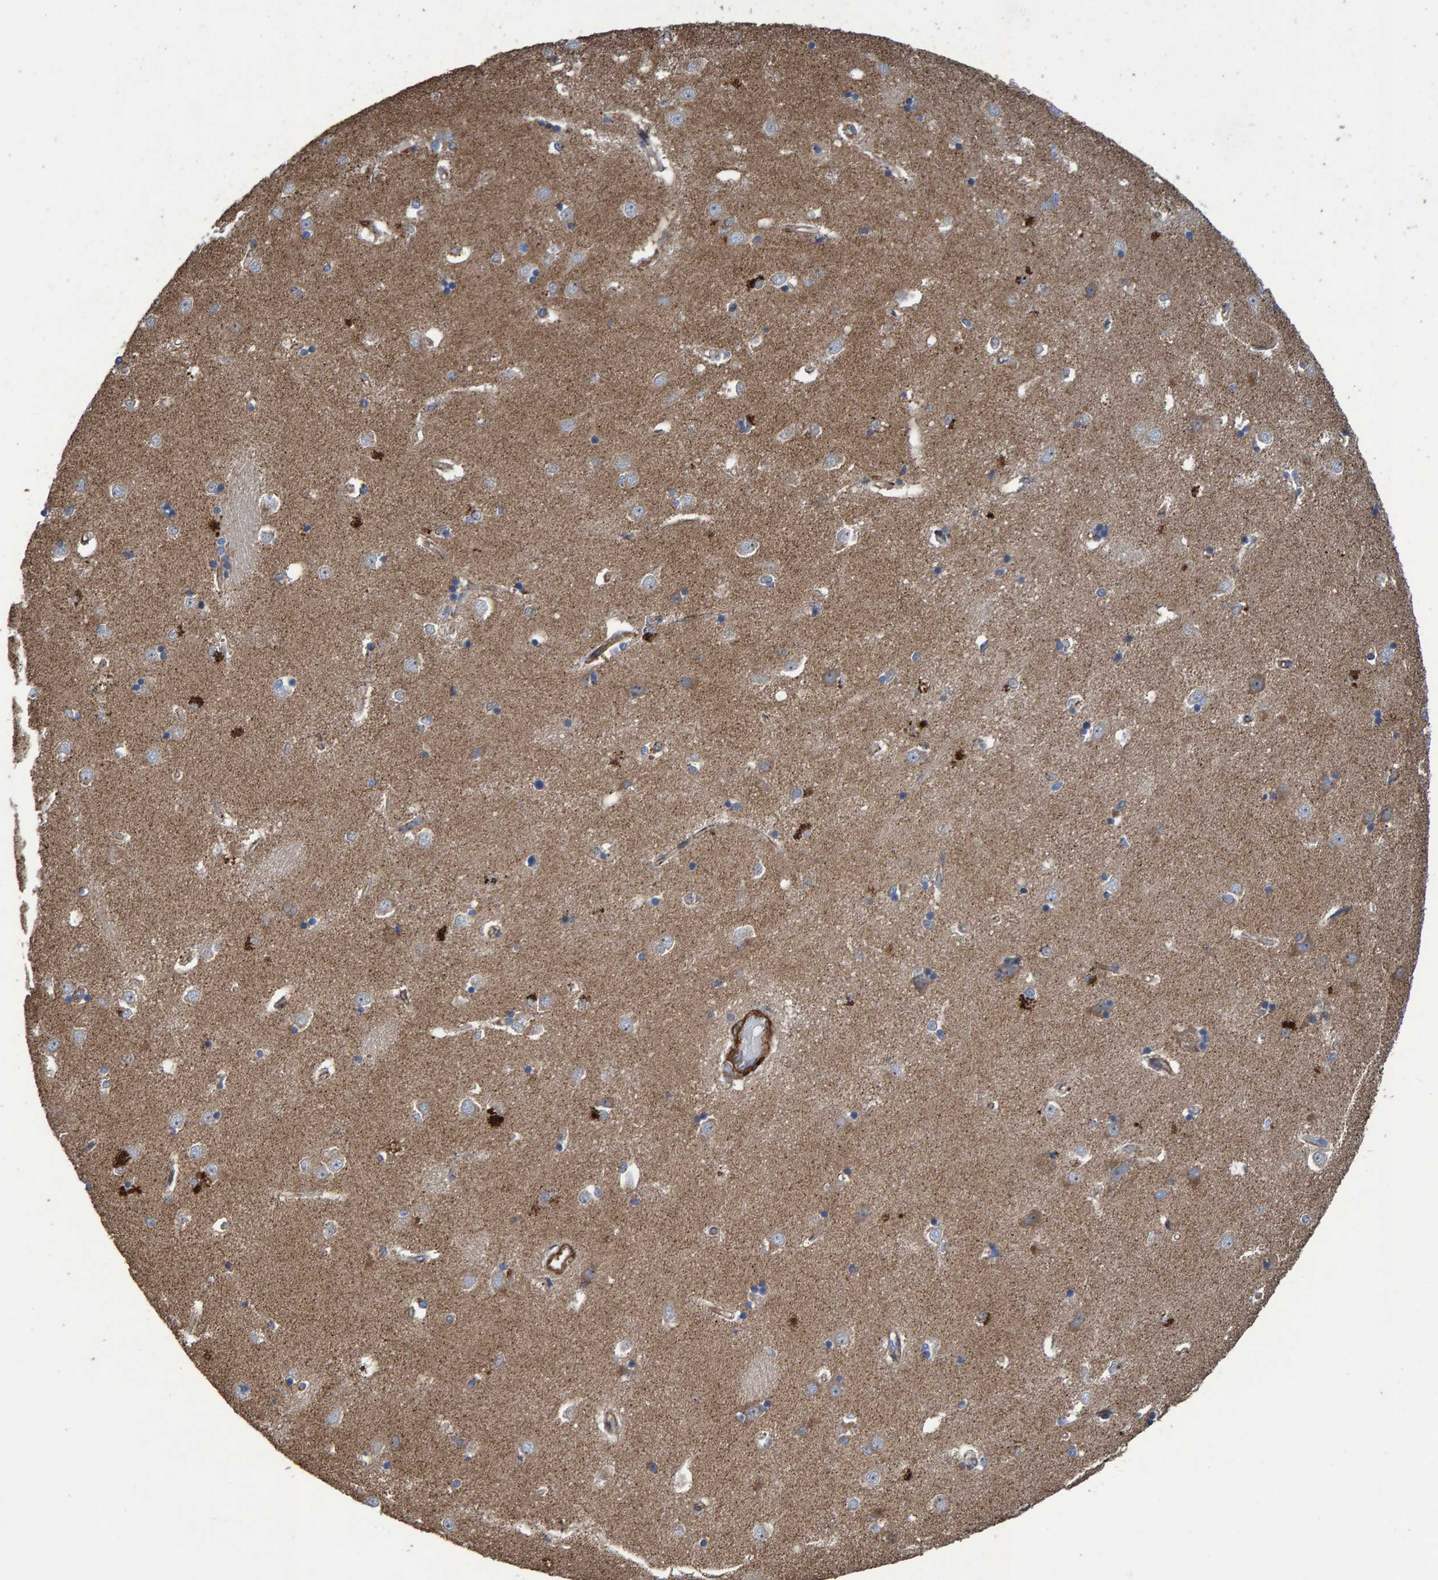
{"staining": {"intensity": "moderate", "quantity": "<25%", "location": "cytoplasmic/membranous"}, "tissue": "caudate", "cell_type": "Glial cells", "image_type": "normal", "snomed": [{"axis": "morphology", "description": "Normal tissue, NOS"}, {"axis": "topography", "description": "Lateral ventricle wall"}], "caption": "Immunohistochemistry (IHC) (DAB (3,3'-diaminobenzidine)) staining of normal caudate shows moderate cytoplasmic/membranous protein staining in about <25% of glial cells. (DAB (3,3'-diaminobenzidine) IHC, brown staining for protein, blue staining for nuclei).", "gene": "SLIT2", "patient": {"sex": "male", "age": 45}}